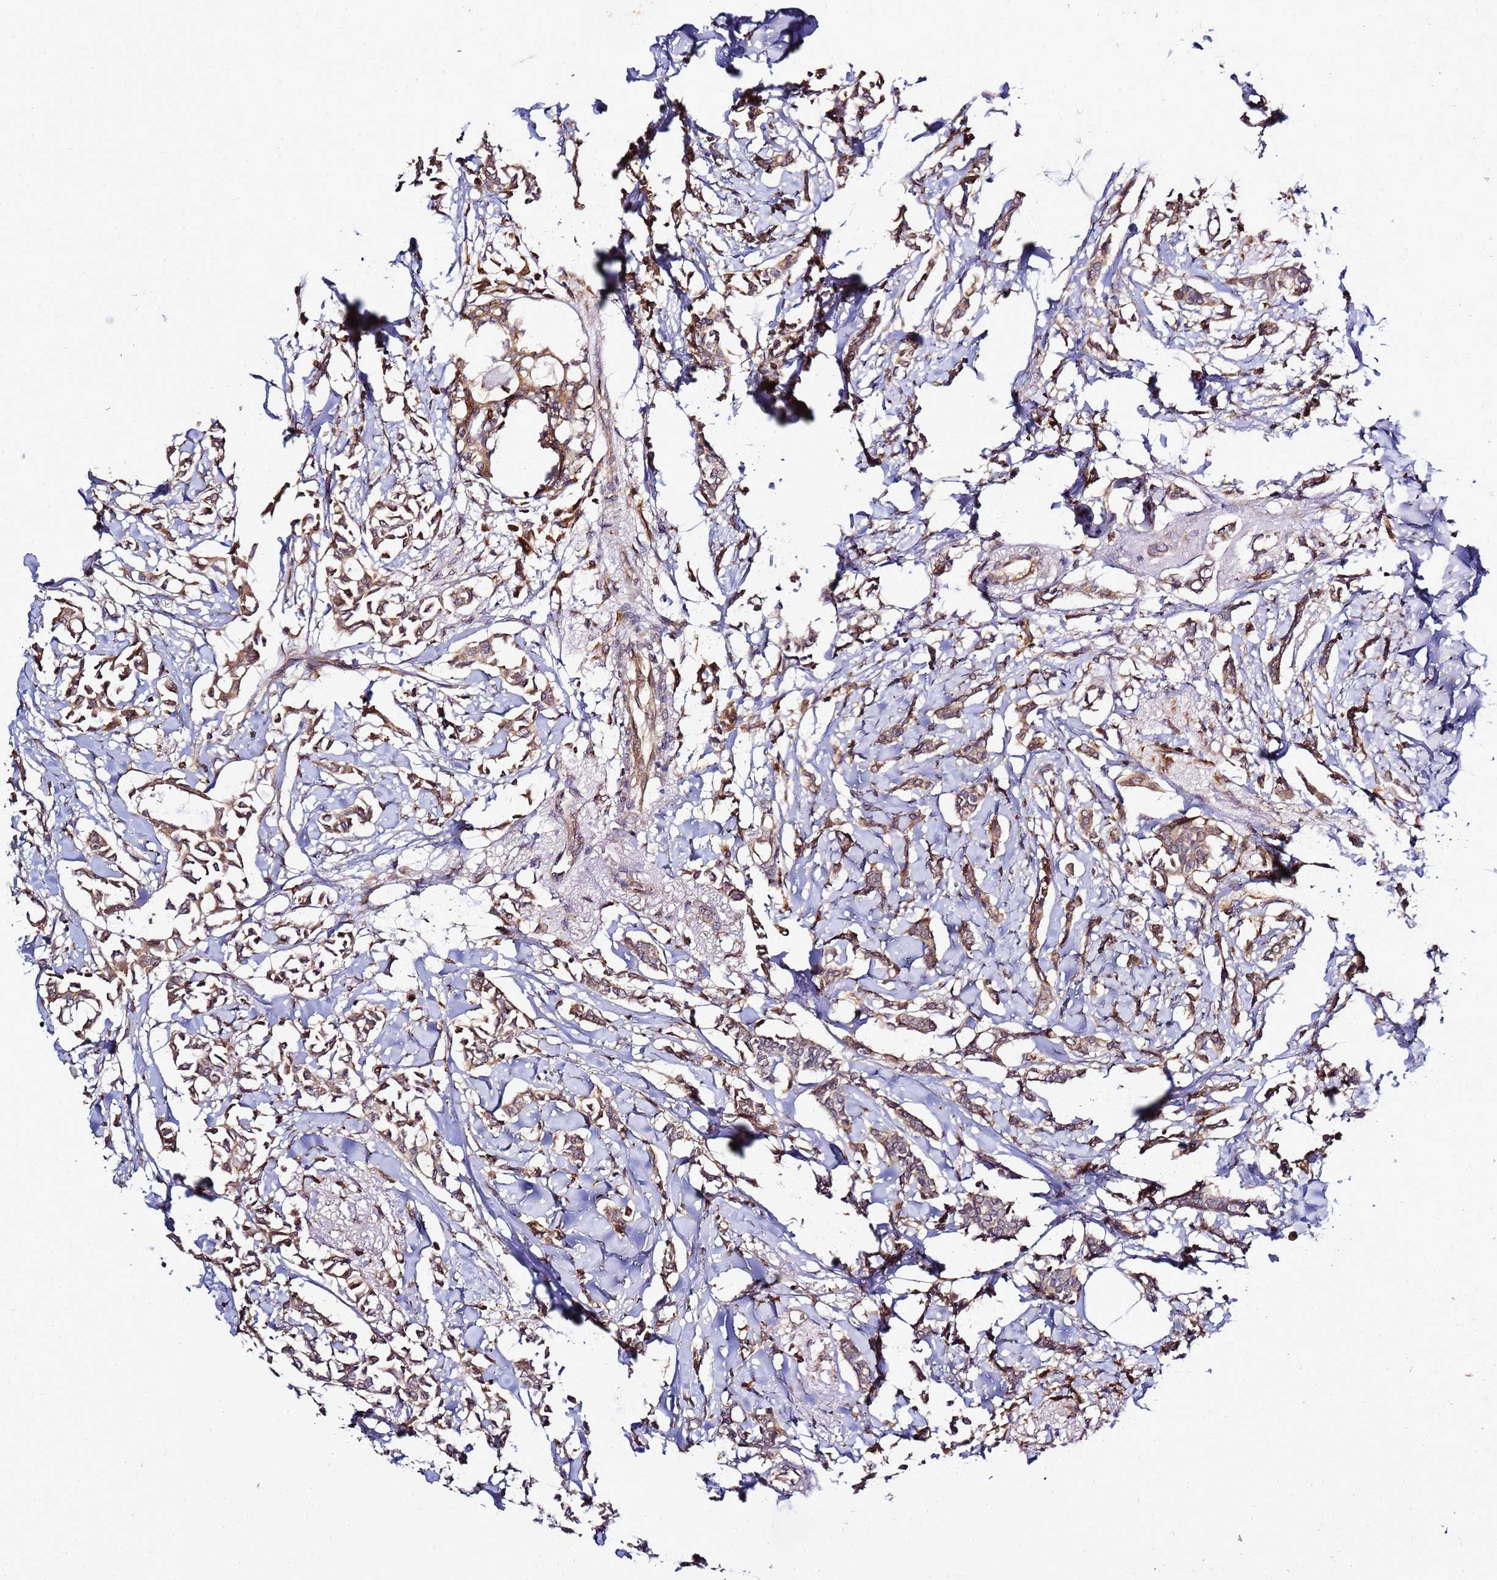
{"staining": {"intensity": "moderate", "quantity": ">75%", "location": "cytoplasmic/membranous"}, "tissue": "breast cancer", "cell_type": "Tumor cells", "image_type": "cancer", "snomed": [{"axis": "morphology", "description": "Duct carcinoma"}, {"axis": "topography", "description": "Breast"}], "caption": "Invasive ductal carcinoma (breast) tissue displays moderate cytoplasmic/membranous expression in about >75% of tumor cells (IHC, brightfield microscopy, high magnification).", "gene": "ADPGK", "patient": {"sex": "female", "age": 41}}